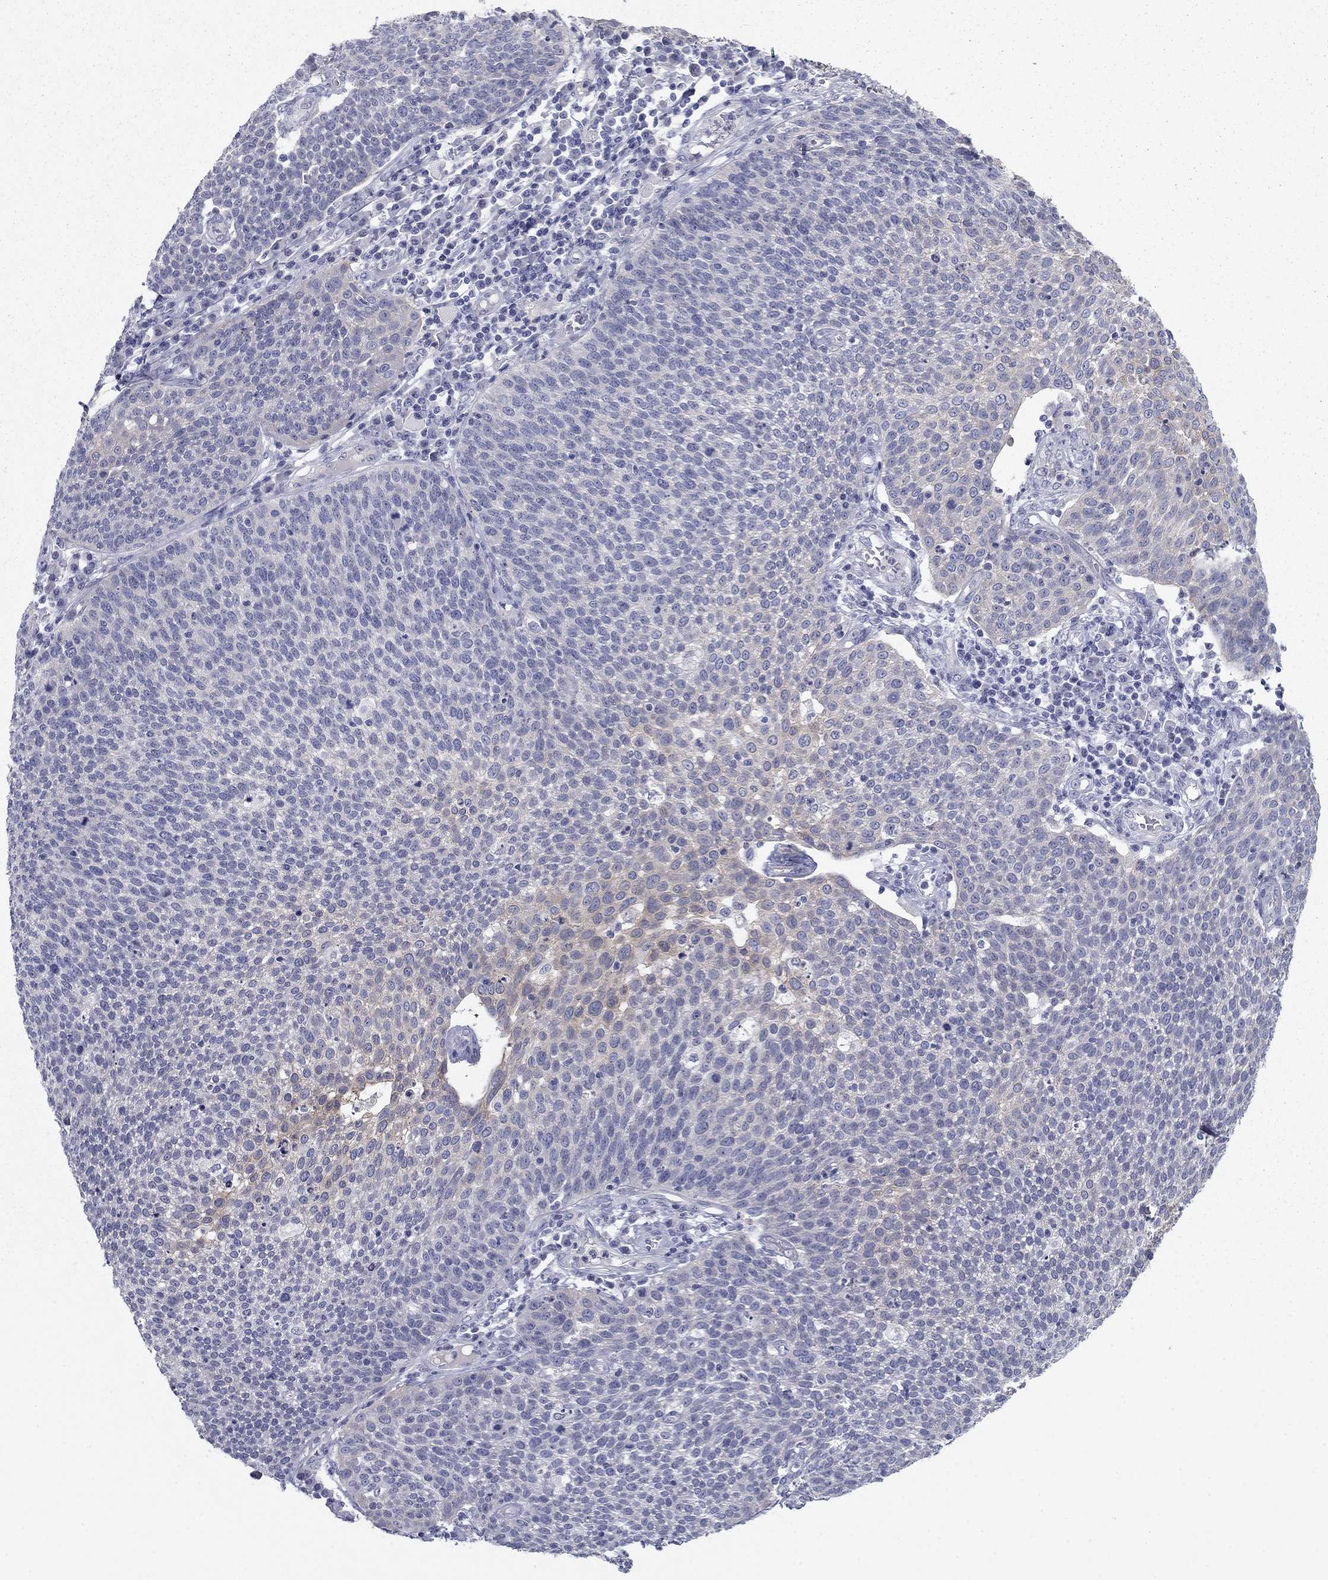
{"staining": {"intensity": "negative", "quantity": "none", "location": "none"}, "tissue": "cervical cancer", "cell_type": "Tumor cells", "image_type": "cancer", "snomed": [{"axis": "morphology", "description": "Squamous cell carcinoma, NOS"}, {"axis": "topography", "description": "Cervix"}], "caption": "Protein analysis of cervical cancer (squamous cell carcinoma) demonstrates no significant staining in tumor cells. (Stains: DAB (3,3'-diaminobenzidine) immunohistochemistry (IHC) with hematoxylin counter stain, Microscopy: brightfield microscopy at high magnification).", "gene": "PLS1", "patient": {"sex": "female", "age": 34}}